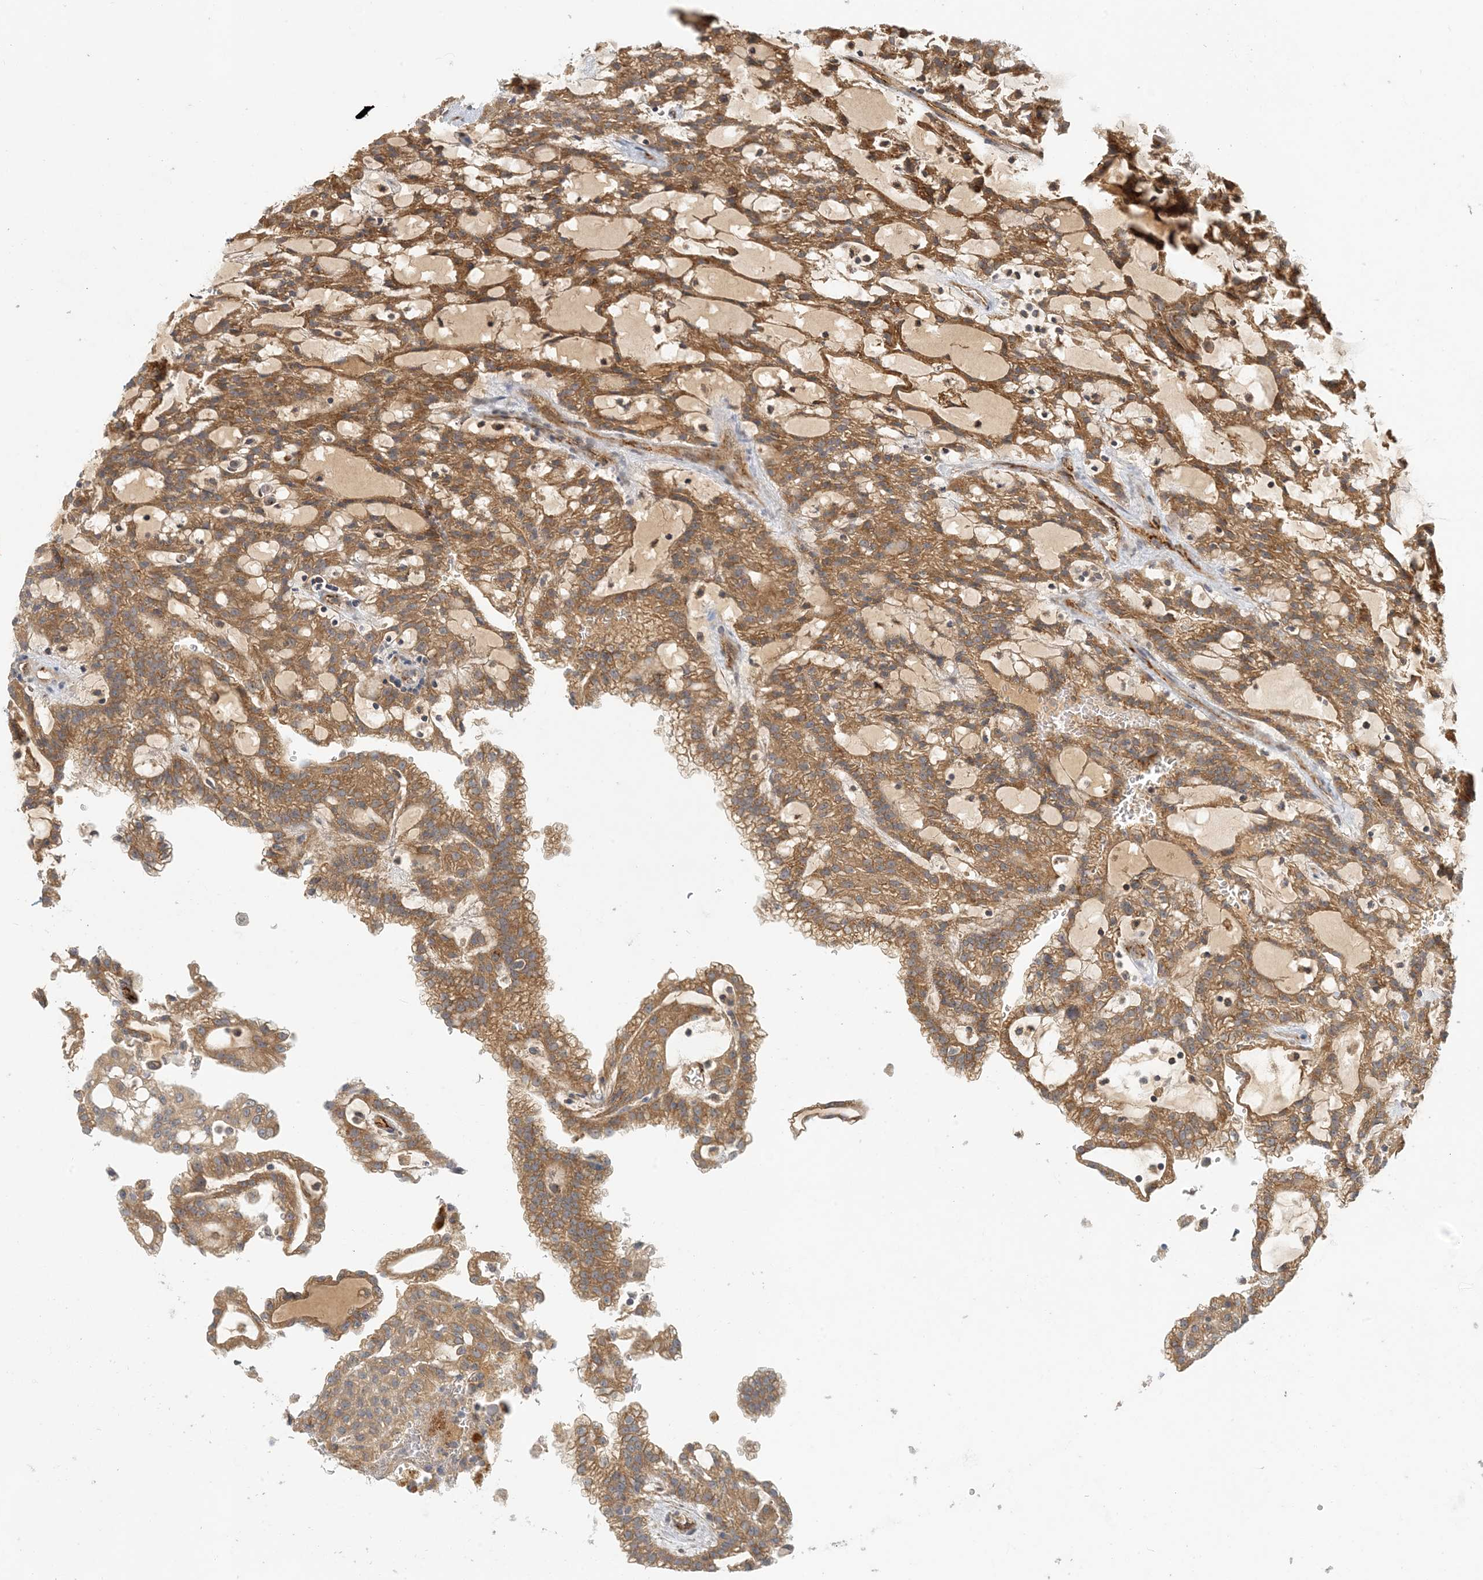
{"staining": {"intensity": "moderate", "quantity": ">75%", "location": "cytoplasmic/membranous"}, "tissue": "renal cancer", "cell_type": "Tumor cells", "image_type": "cancer", "snomed": [{"axis": "morphology", "description": "Adenocarcinoma, NOS"}, {"axis": "topography", "description": "Kidney"}], "caption": "Immunohistochemistry micrograph of neoplastic tissue: renal adenocarcinoma stained using immunohistochemistry demonstrates medium levels of moderate protein expression localized specifically in the cytoplasmic/membranous of tumor cells, appearing as a cytoplasmic/membranous brown color.", "gene": "ZBTB3", "patient": {"sex": "male", "age": 63}}